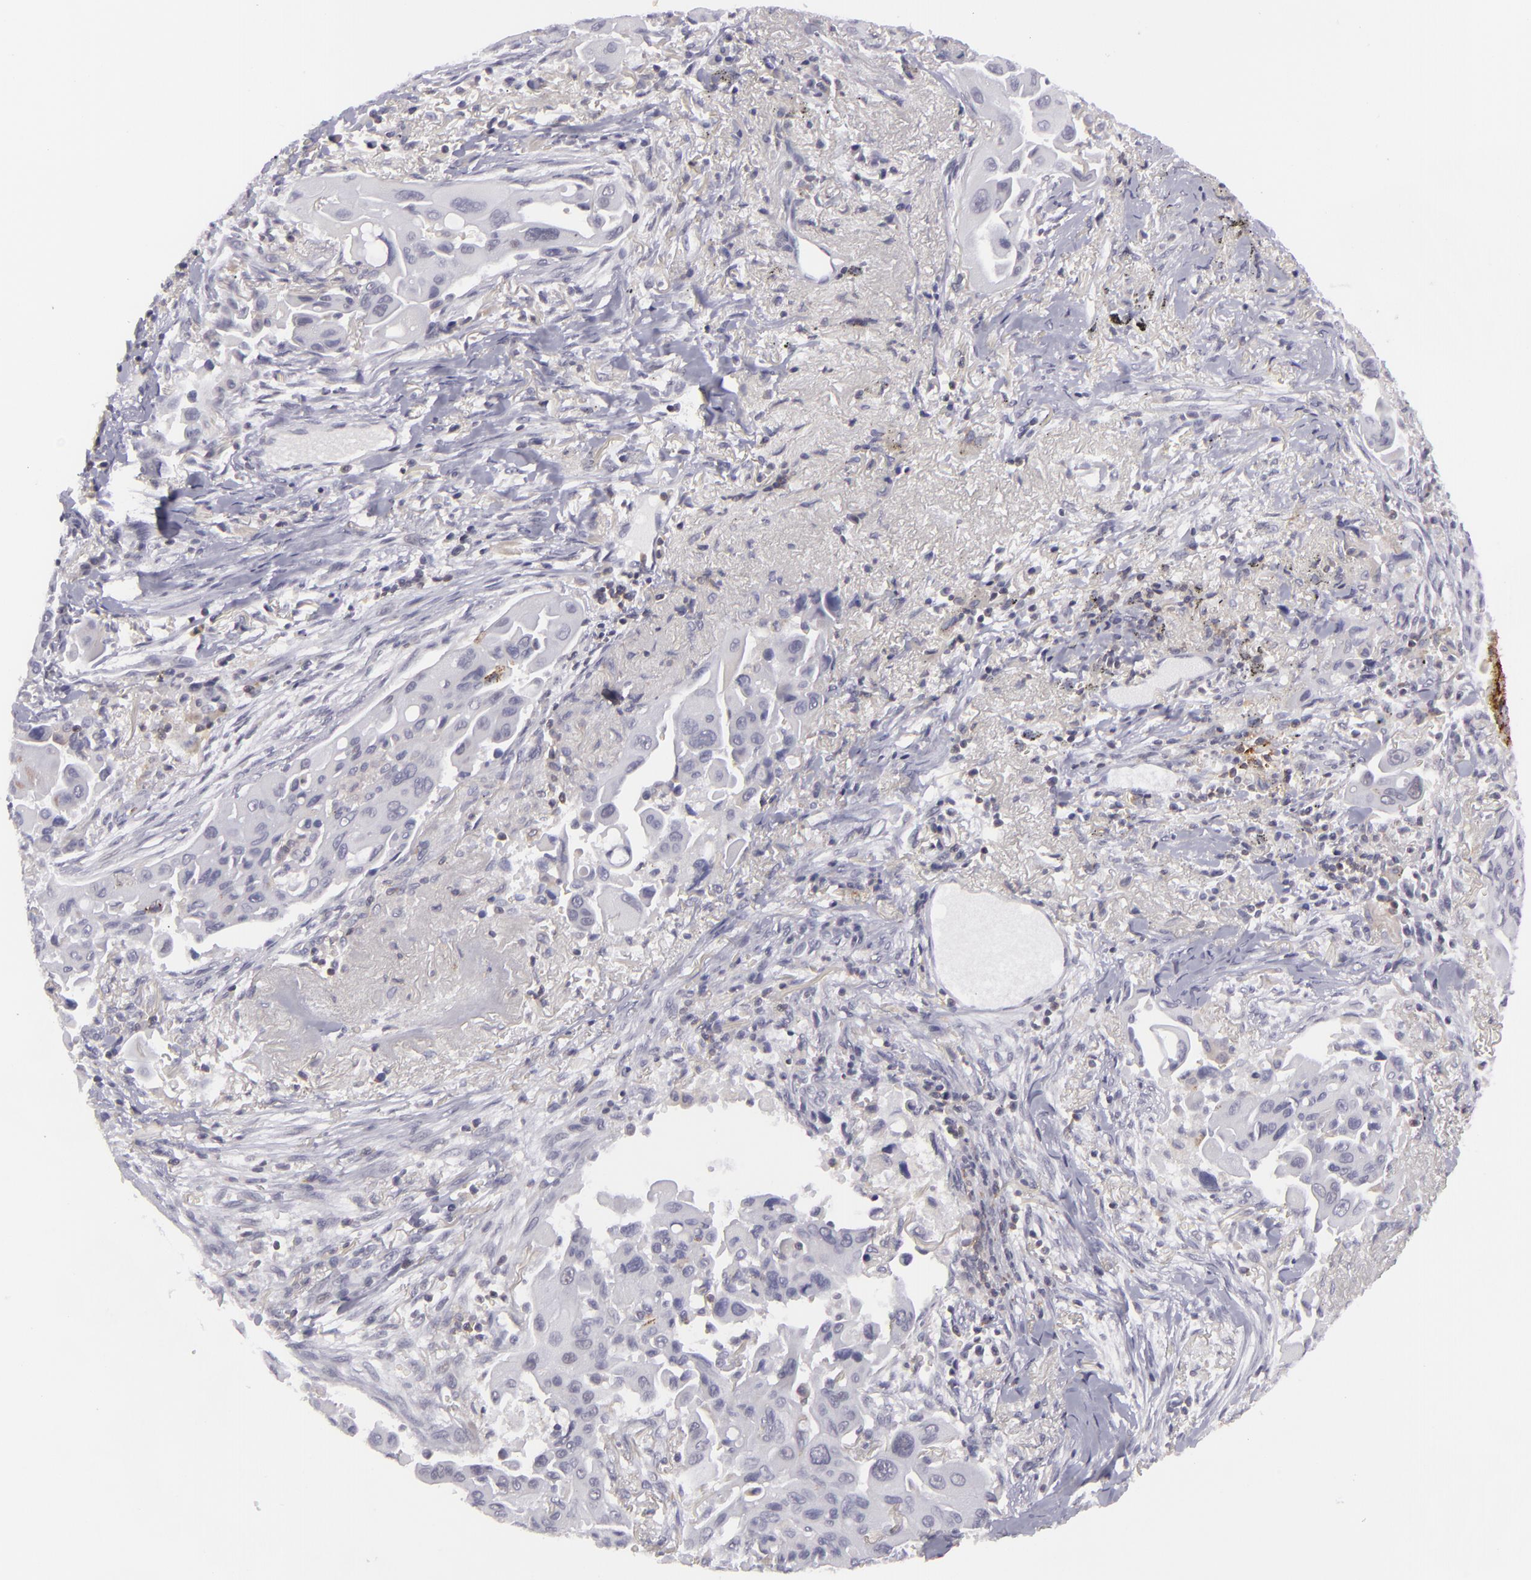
{"staining": {"intensity": "negative", "quantity": "none", "location": "none"}, "tissue": "lung cancer", "cell_type": "Tumor cells", "image_type": "cancer", "snomed": [{"axis": "morphology", "description": "Adenocarcinoma, NOS"}, {"axis": "topography", "description": "Lung"}], "caption": "DAB immunohistochemical staining of lung cancer (adenocarcinoma) exhibits no significant positivity in tumor cells.", "gene": "KCNAB2", "patient": {"sex": "male", "age": 68}}